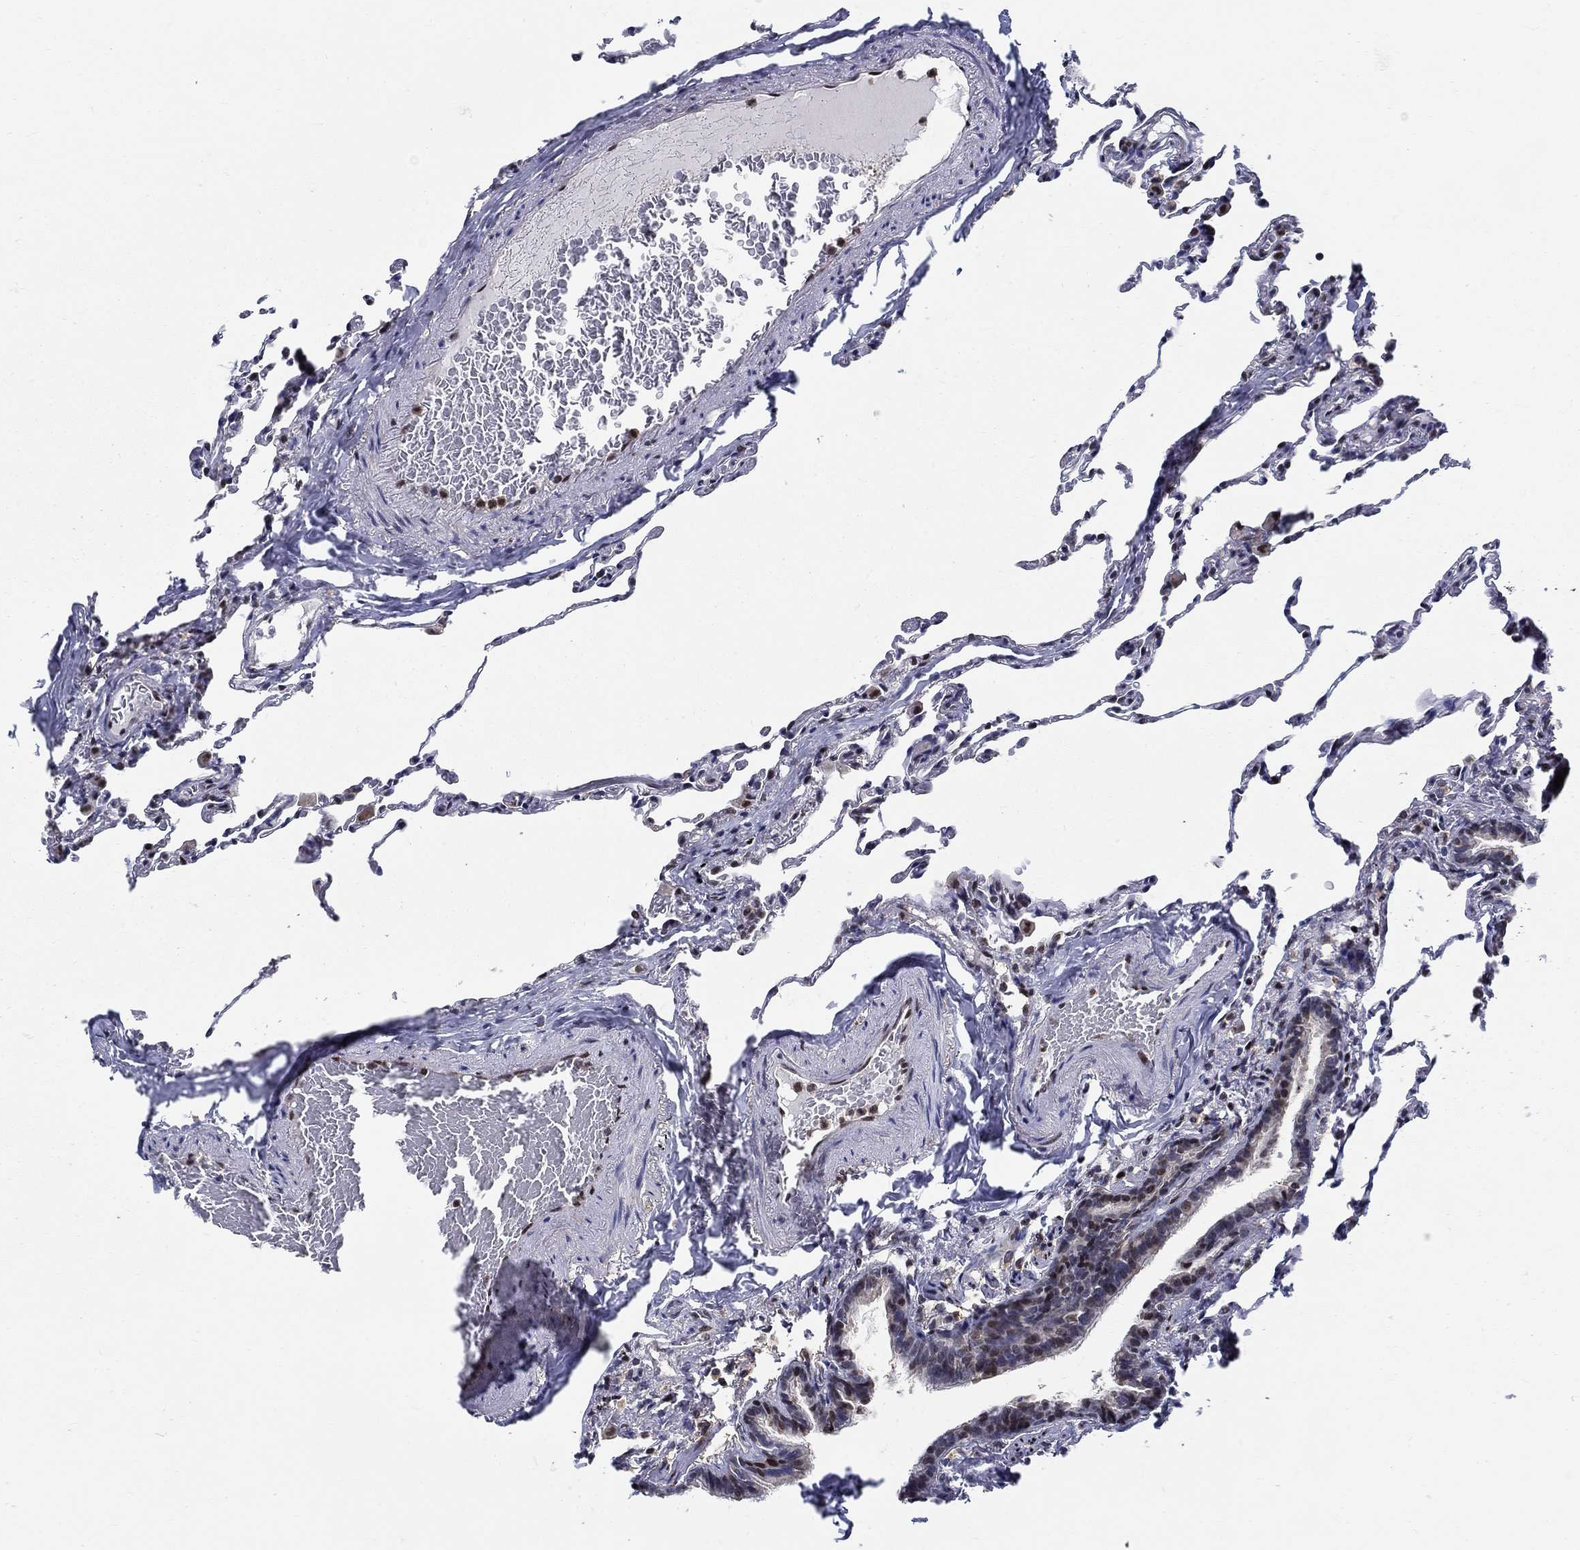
{"staining": {"intensity": "strong", "quantity": "<25%", "location": "nuclear"}, "tissue": "lung", "cell_type": "Alveolar cells", "image_type": "normal", "snomed": [{"axis": "morphology", "description": "Normal tissue, NOS"}, {"axis": "topography", "description": "Lung"}], "caption": "The micrograph displays immunohistochemical staining of unremarkable lung. There is strong nuclear expression is appreciated in about <25% of alveolar cells. The staining was performed using DAB to visualize the protein expression in brown, while the nuclei were stained in blue with hematoxylin (Magnification: 20x).", "gene": "ZNF594", "patient": {"sex": "female", "age": 57}}